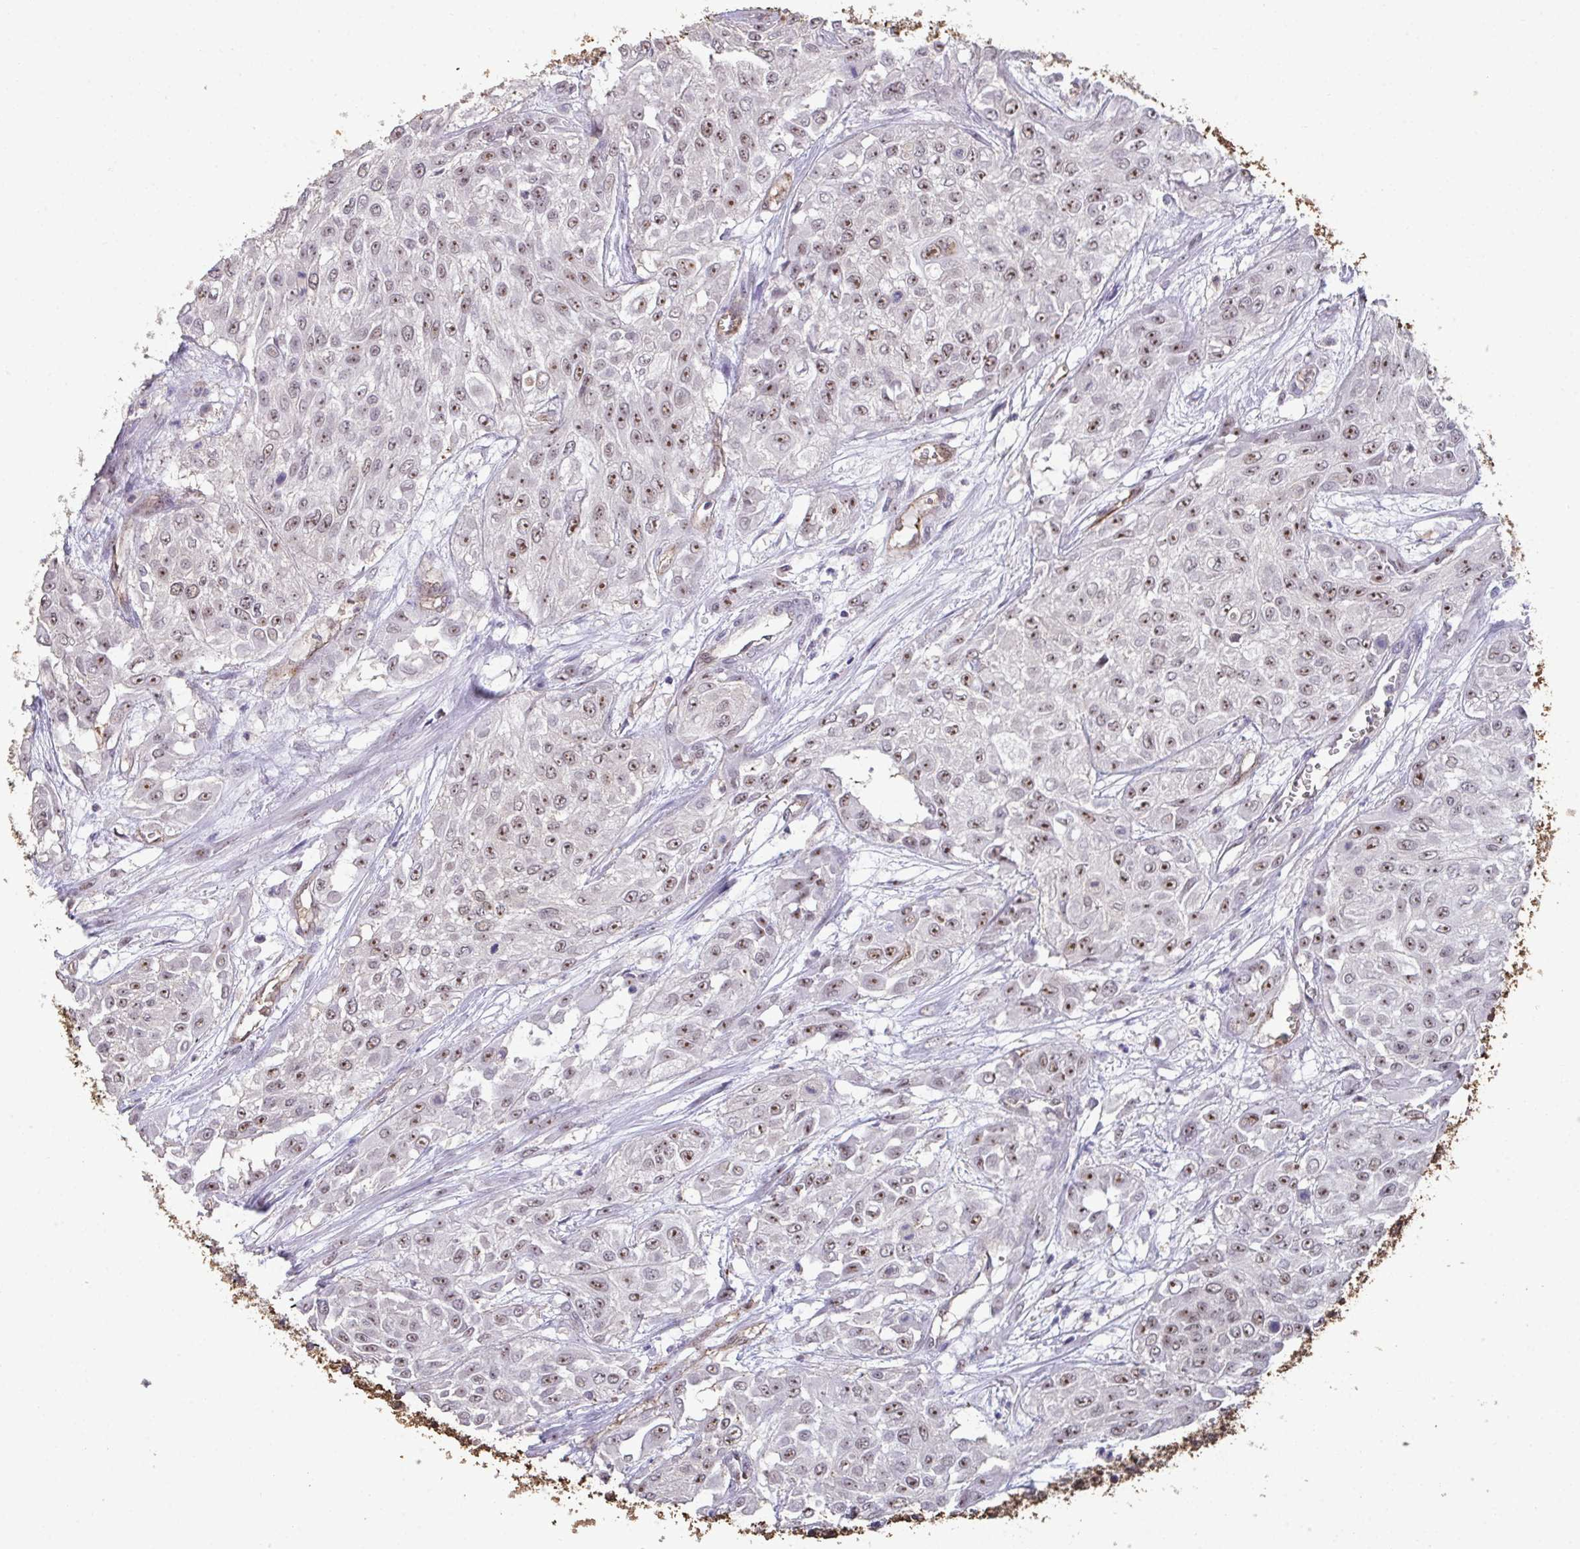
{"staining": {"intensity": "moderate", "quantity": ">75%", "location": "nuclear"}, "tissue": "urothelial cancer", "cell_type": "Tumor cells", "image_type": "cancer", "snomed": [{"axis": "morphology", "description": "Urothelial carcinoma, High grade"}, {"axis": "topography", "description": "Urinary bladder"}], "caption": "Immunohistochemistry (IHC) (DAB (3,3'-diaminobenzidine)) staining of human high-grade urothelial carcinoma reveals moderate nuclear protein staining in about >75% of tumor cells. The protein of interest is stained brown, and the nuclei are stained in blue (DAB (3,3'-diaminobenzidine) IHC with brightfield microscopy, high magnification).", "gene": "SENP3", "patient": {"sex": "male", "age": 57}}